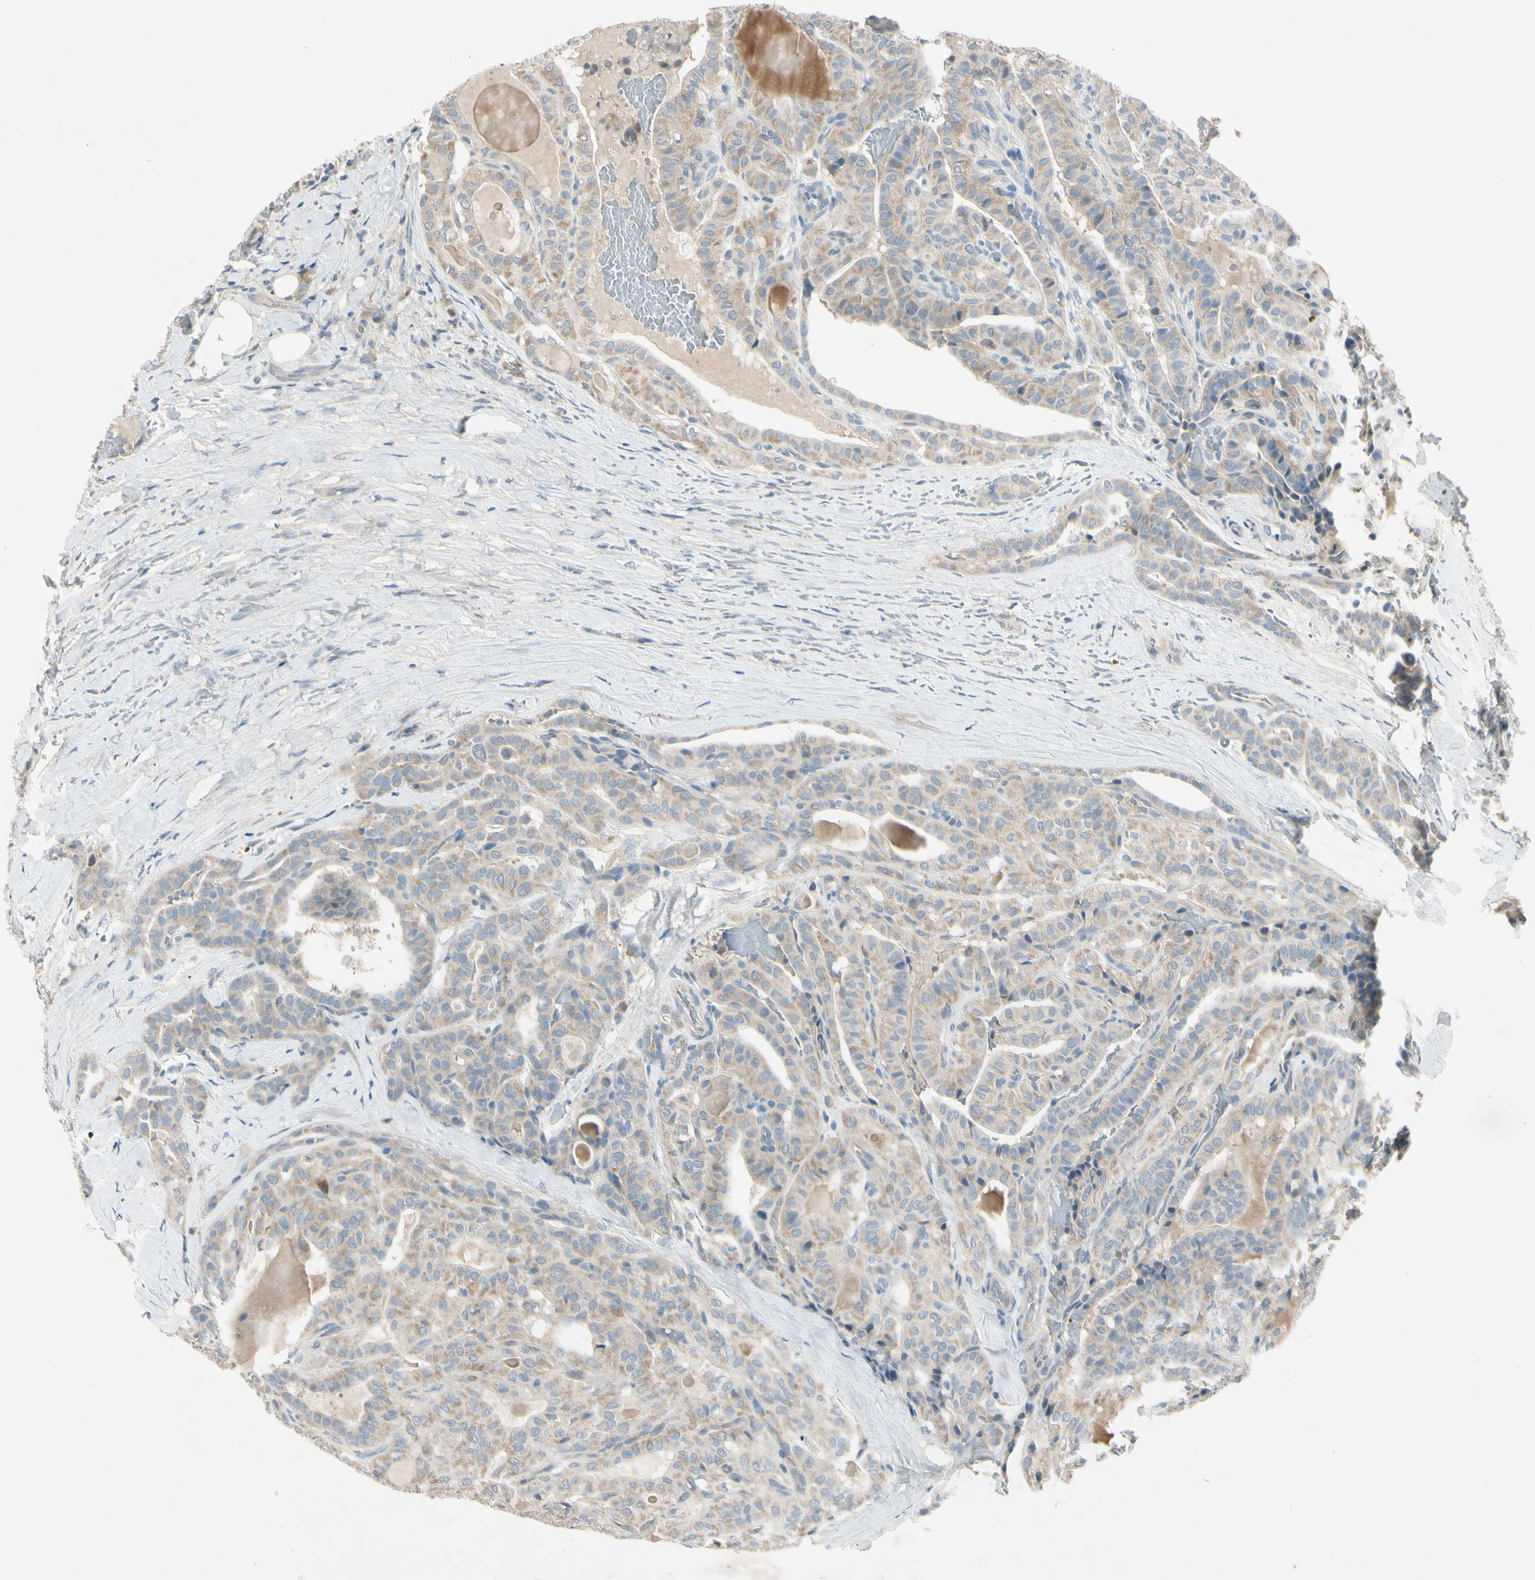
{"staining": {"intensity": "weak", "quantity": ">75%", "location": "cytoplasmic/membranous"}, "tissue": "thyroid cancer", "cell_type": "Tumor cells", "image_type": "cancer", "snomed": [{"axis": "morphology", "description": "Papillary adenocarcinoma, NOS"}, {"axis": "topography", "description": "Thyroid gland"}], "caption": "Thyroid papillary adenocarcinoma stained with a brown dye displays weak cytoplasmic/membranous positive expression in about >75% of tumor cells.", "gene": "AATK", "patient": {"sex": "male", "age": 77}}